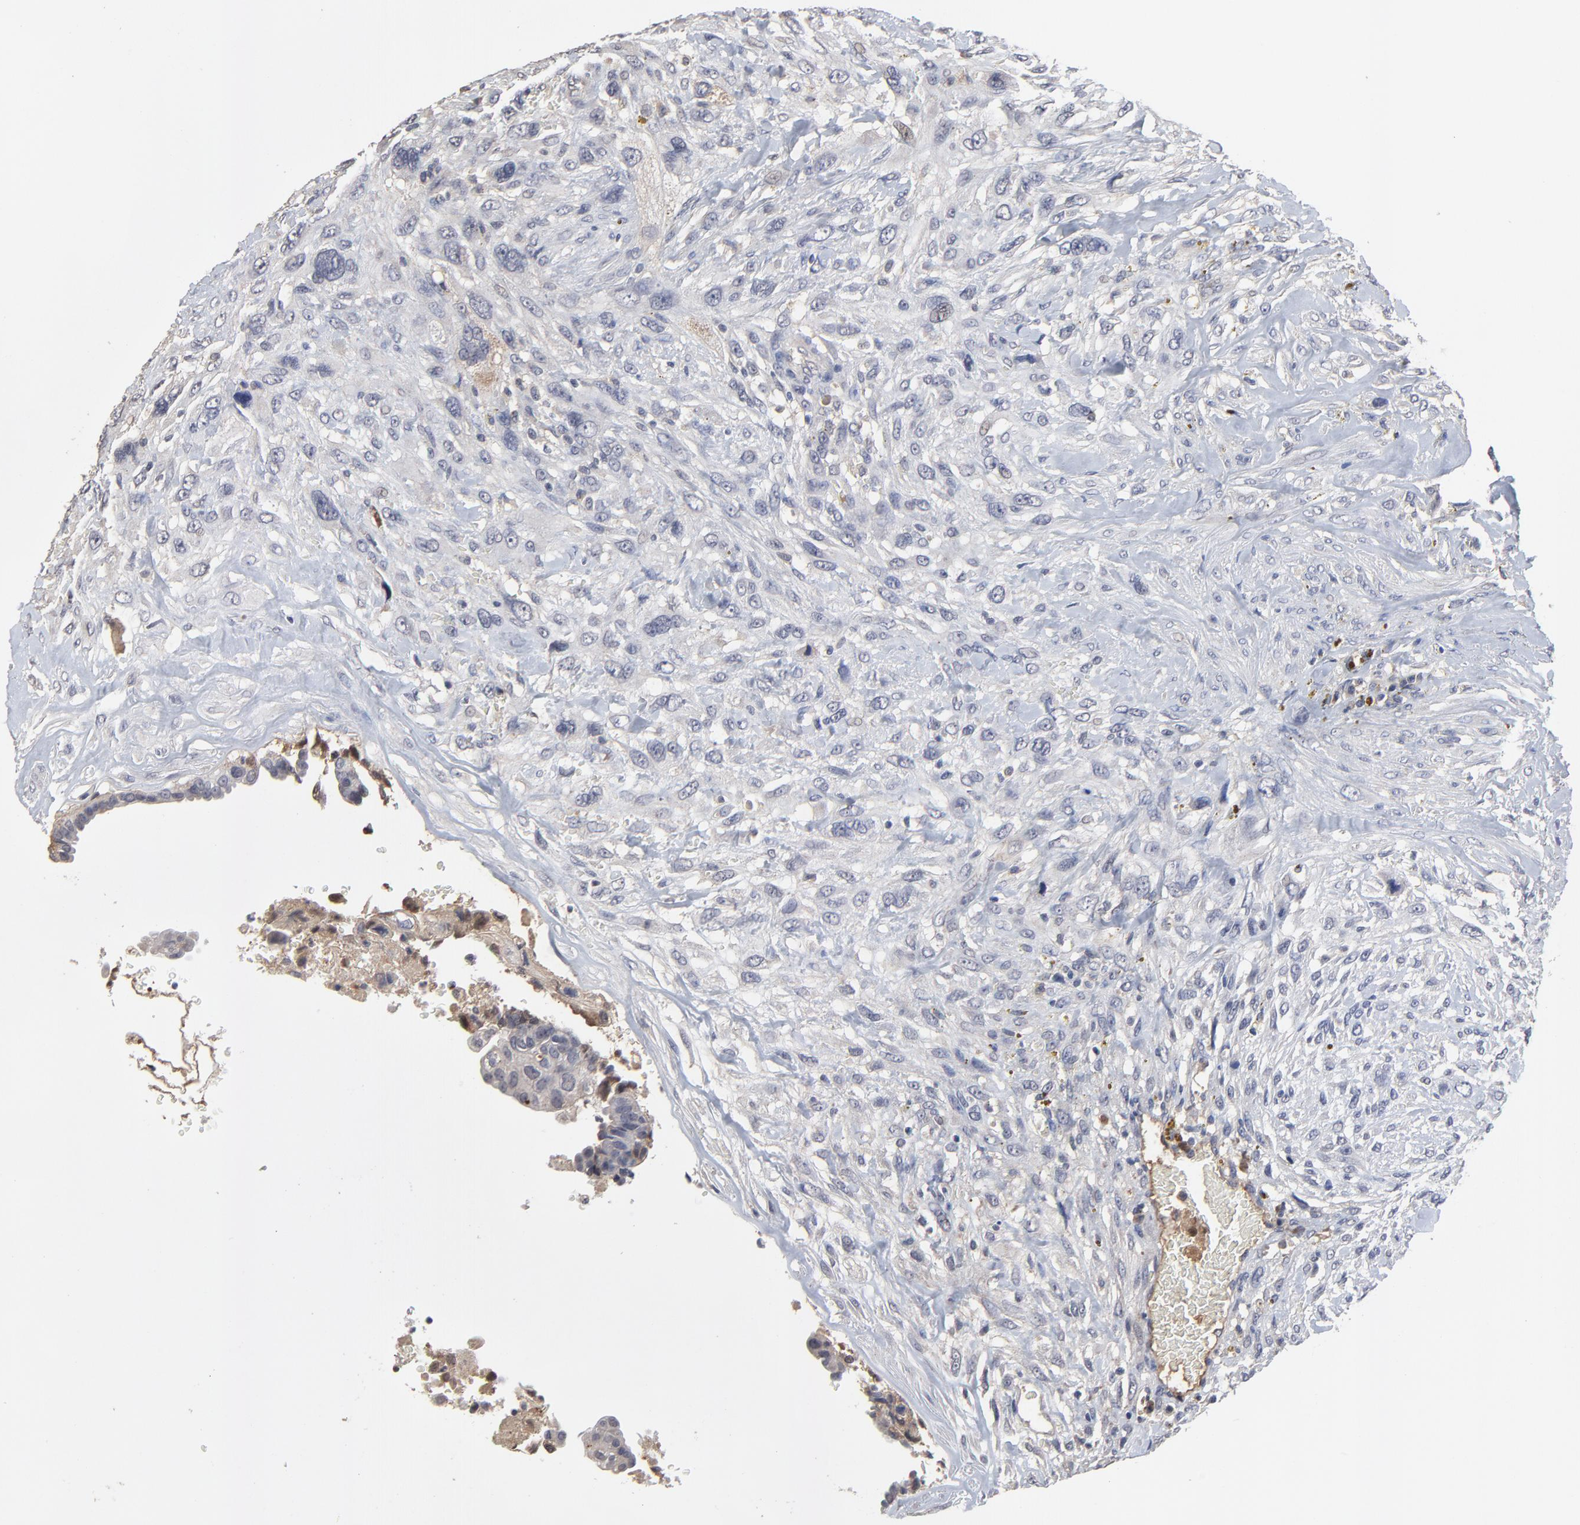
{"staining": {"intensity": "weak", "quantity": "<25%", "location": "cytoplasmic/membranous"}, "tissue": "breast cancer", "cell_type": "Tumor cells", "image_type": "cancer", "snomed": [{"axis": "morphology", "description": "Neoplasm, malignant, NOS"}, {"axis": "topography", "description": "Breast"}], "caption": "An image of human neoplasm (malignant) (breast) is negative for staining in tumor cells.", "gene": "VPREB3", "patient": {"sex": "female", "age": 50}}